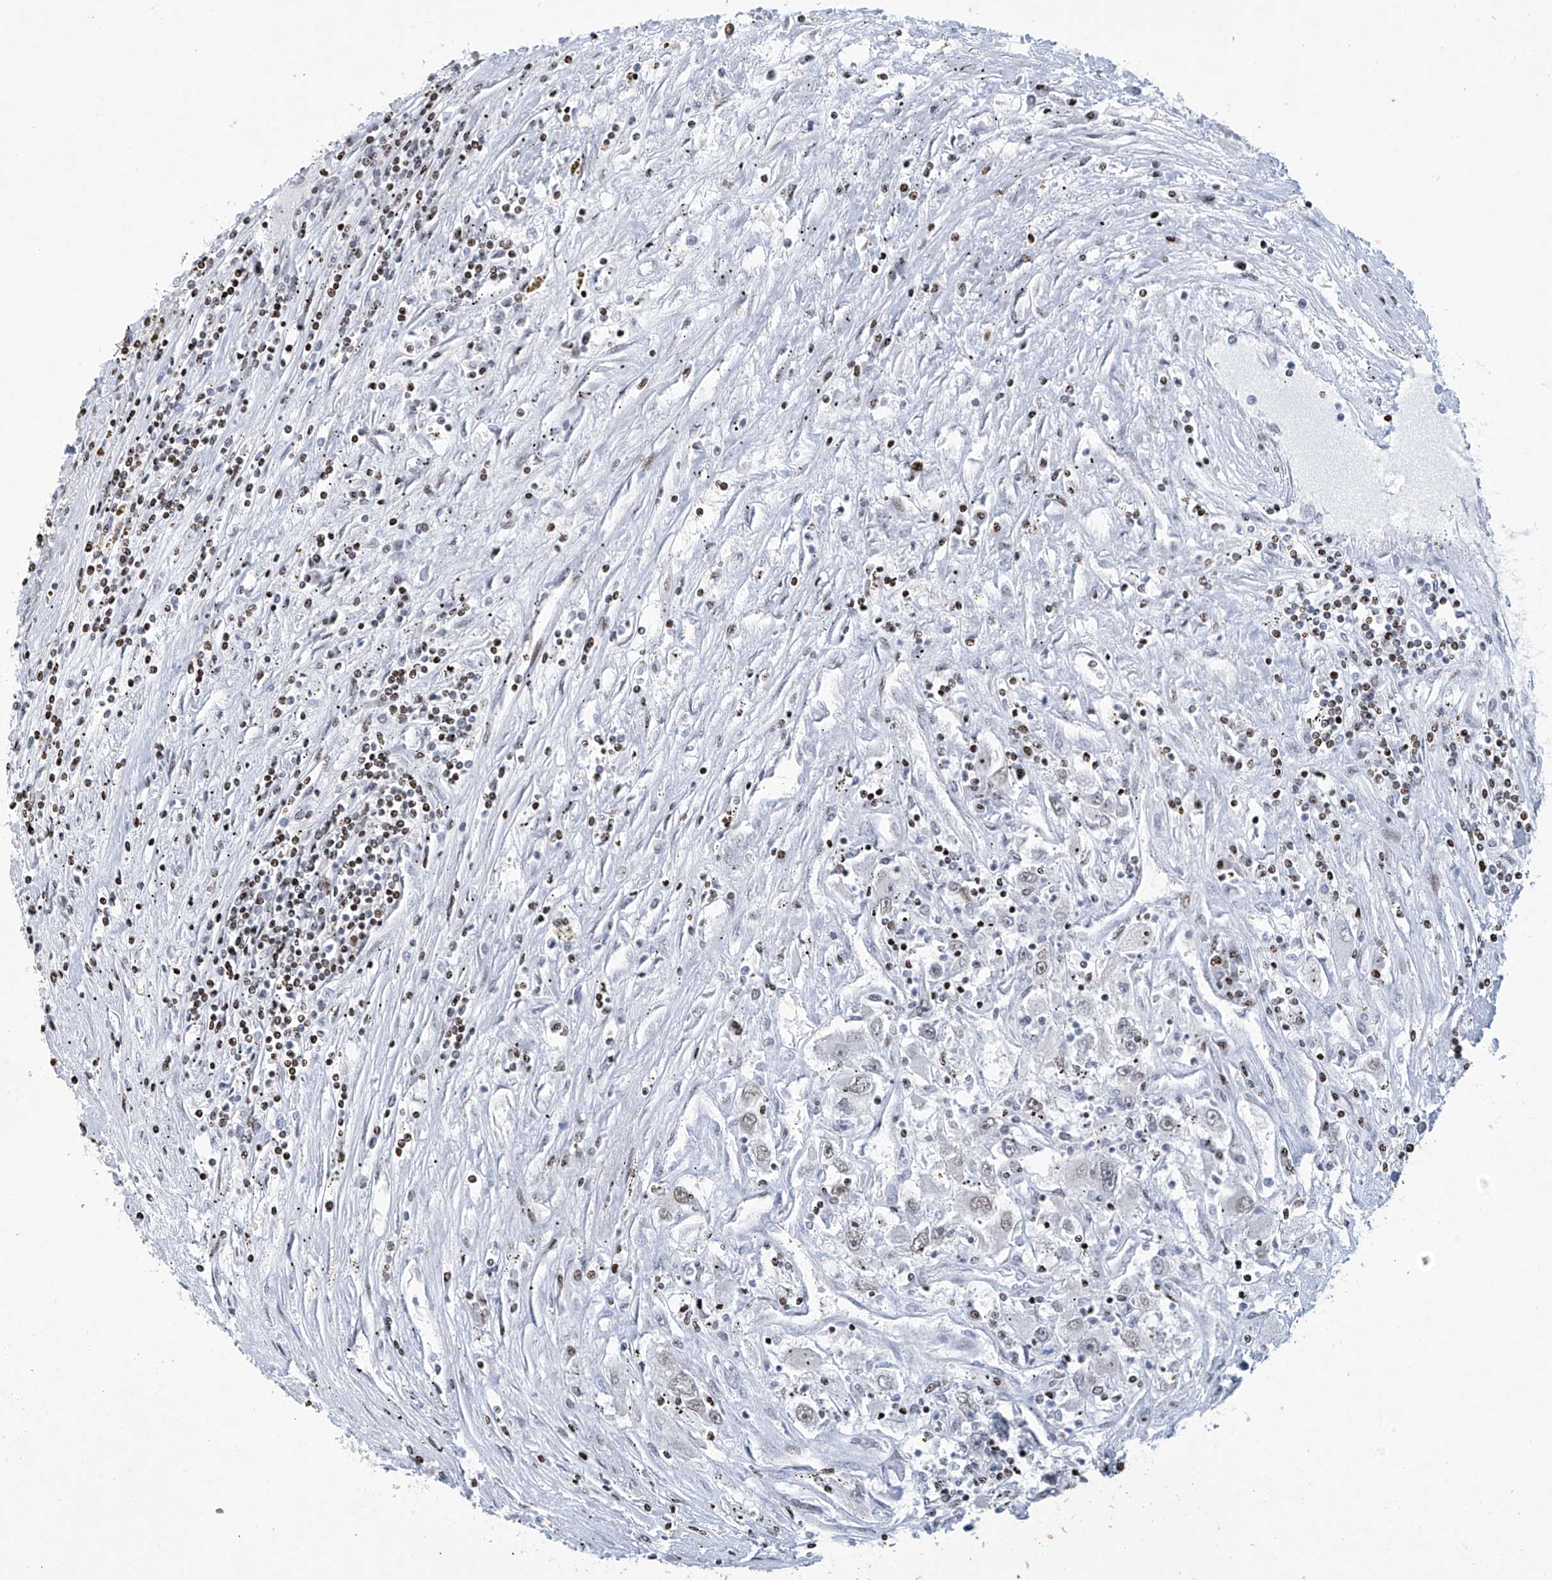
{"staining": {"intensity": "weak", "quantity": "<25%", "location": "nuclear"}, "tissue": "renal cancer", "cell_type": "Tumor cells", "image_type": "cancer", "snomed": [{"axis": "morphology", "description": "Adenocarcinoma, NOS"}, {"axis": "topography", "description": "Kidney"}], "caption": "Immunohistochemistry image of neoplastic tissue: renal cancer stained with DAB (3,3'-diaminobenzidine) reveals no significant protein expression in tumor cells.", "gene": "RFX7", "patient": {"sex": "female", "age": 52}}